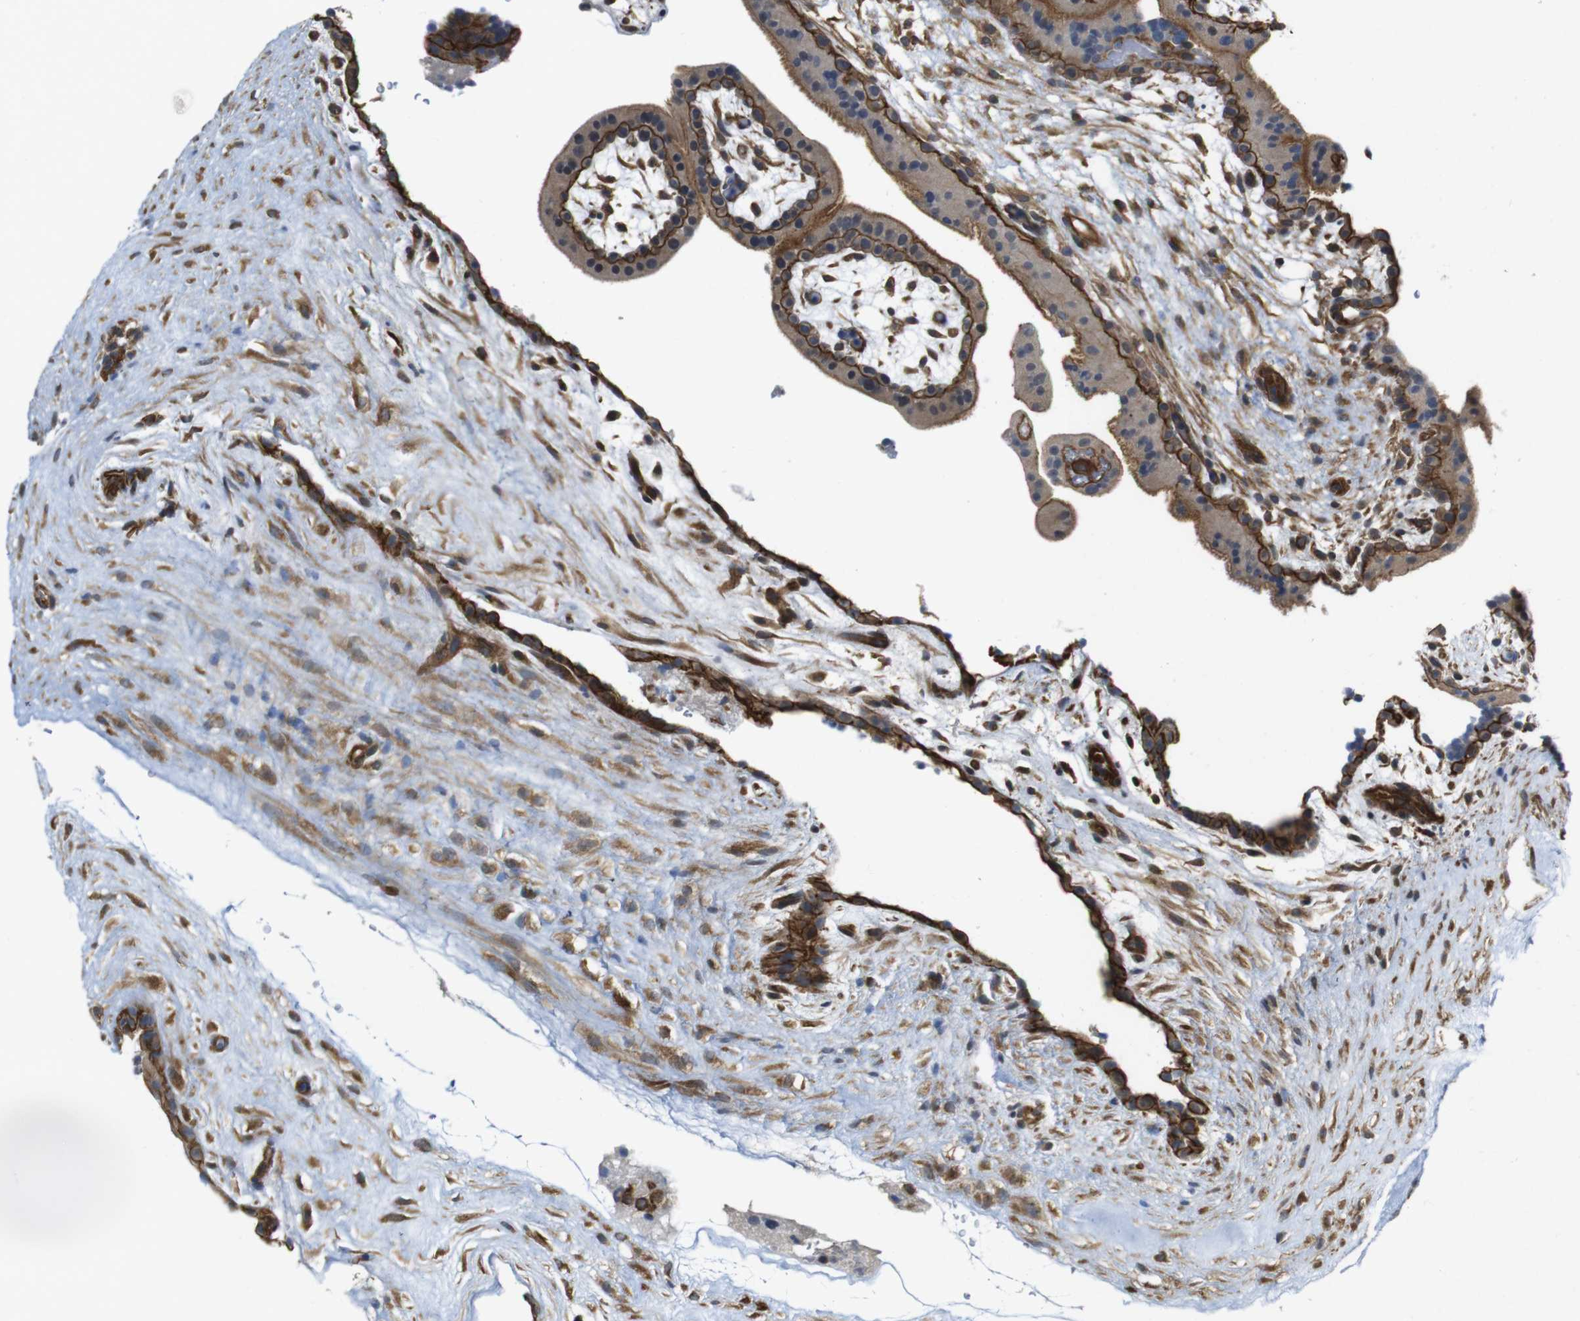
{"staining": {"intensity": "moderate", "quantity": ">75%", "location": "cytoplasmic/membranous"}, "tissue": "placenta", "cell_type": "Decidual cells", "image_type": "normal", "snomed": [{"axis": "morphology", "description": "Normal tissue, NOS"}, {"axis": "topography", "description": "Placenta"}], "caption": "Brown immunohistochemical staining in unremarkable human placenta shows moderate cytoplasmic/membranous staining in about >75% of decidual cells.", "gene": "ZDHHC5", "patient": {"sex": "female", "age": 19}}